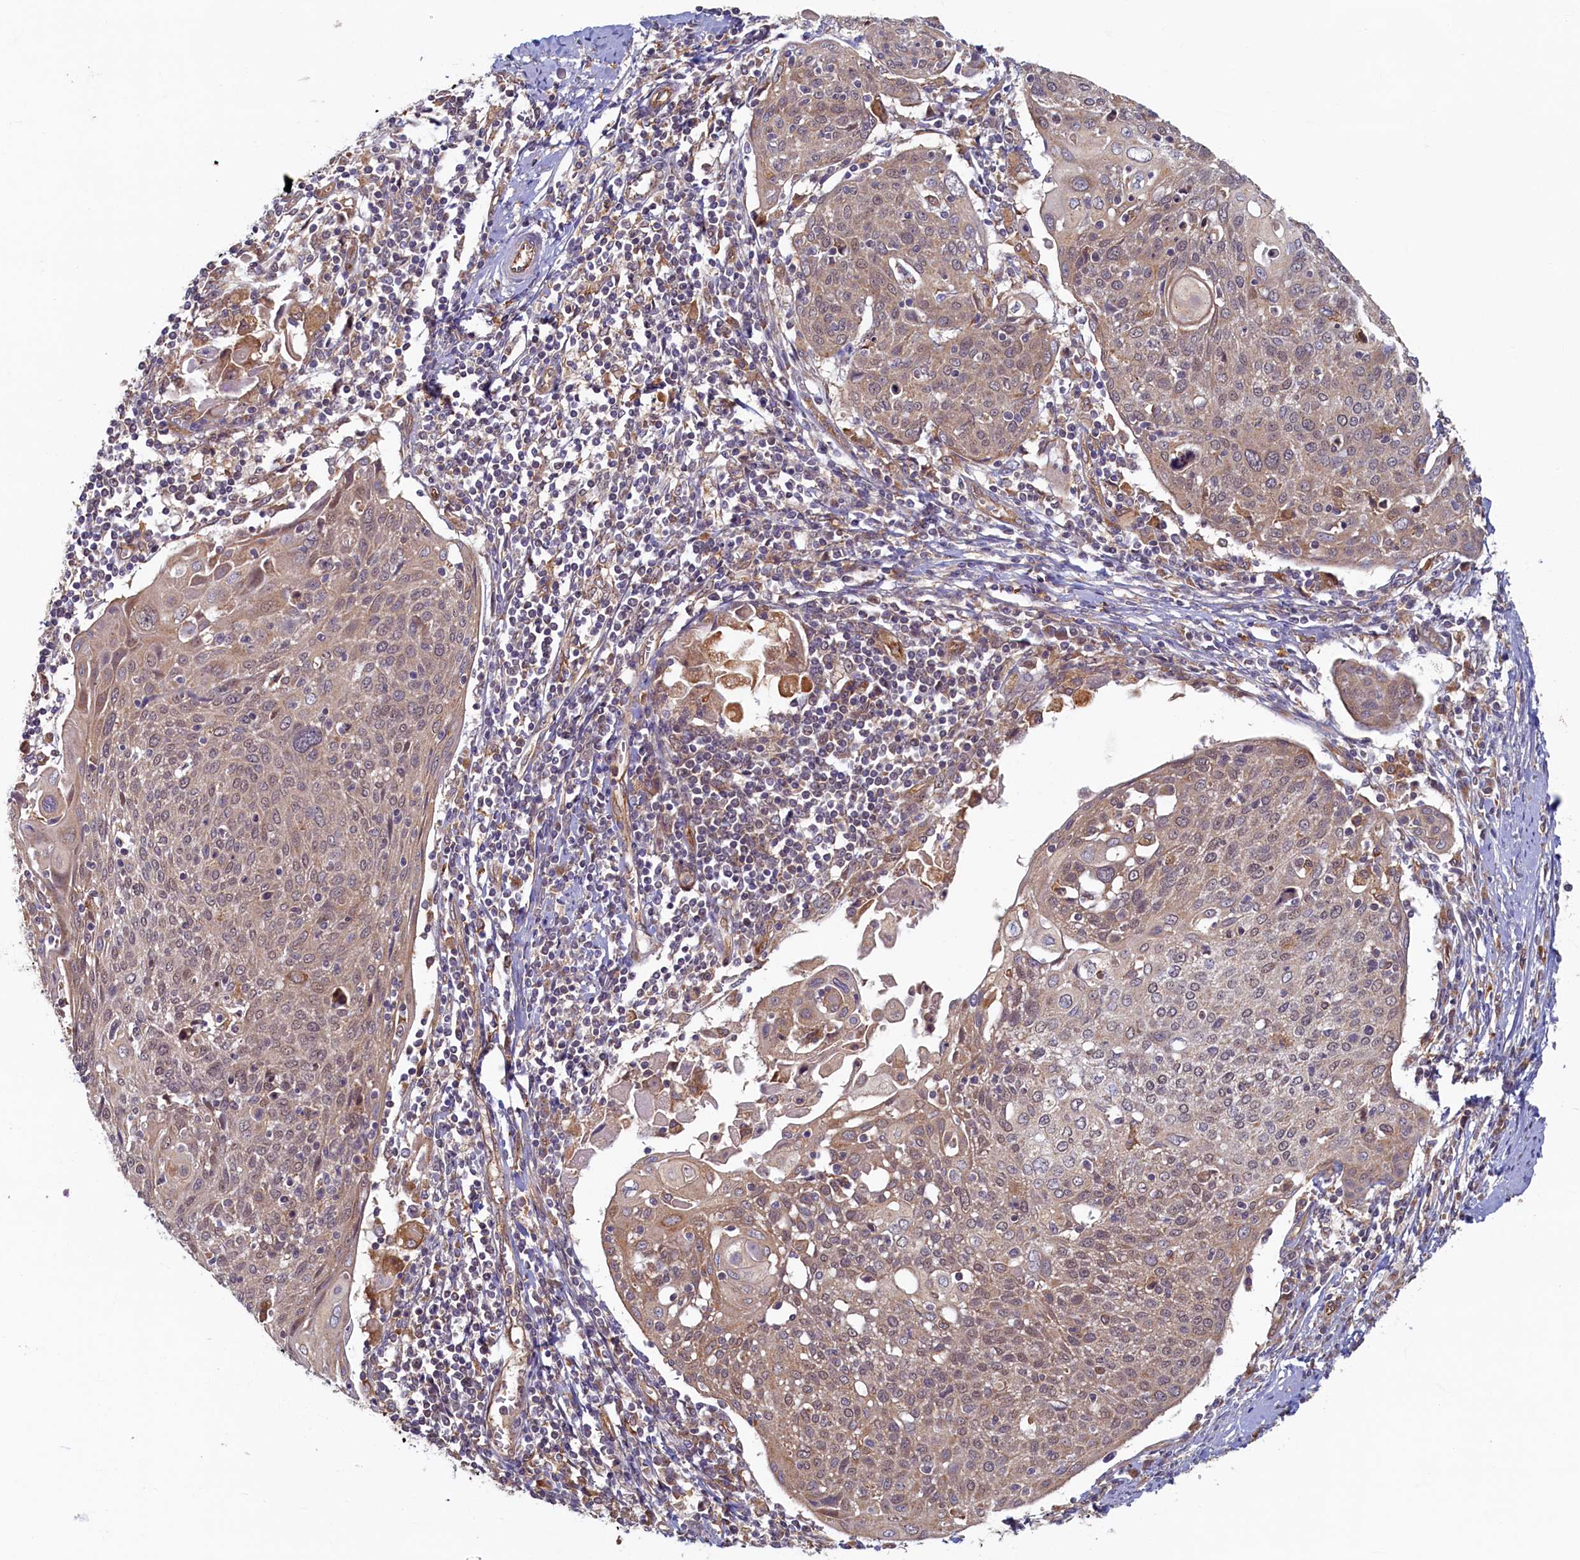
{"staining": {"intensity": "weak", "quantity": "25%-75%", "location": "cytoplasmic/membranous"}, "tissue": "cervical cancer", "cell_type": "Tumor cells", "image_type": "cancer", "snomed": [{"axis": "morphology", "description": "Squamous cell carcinoma, NOS"}, {"axis": "topography", "description": "Cervix"}], "caption": "Tumor cells display low levels of weak cytoplasmic/membranous expression in about 25%-75% of cells in human cervical cancer (squamous cell carcinoma). Immunohistochemistry (ihc) stains the protein of interest in brown and the nuclei are stained blue.", "gene": "STX12", "patient": {"sex": "female", "age": 67}}